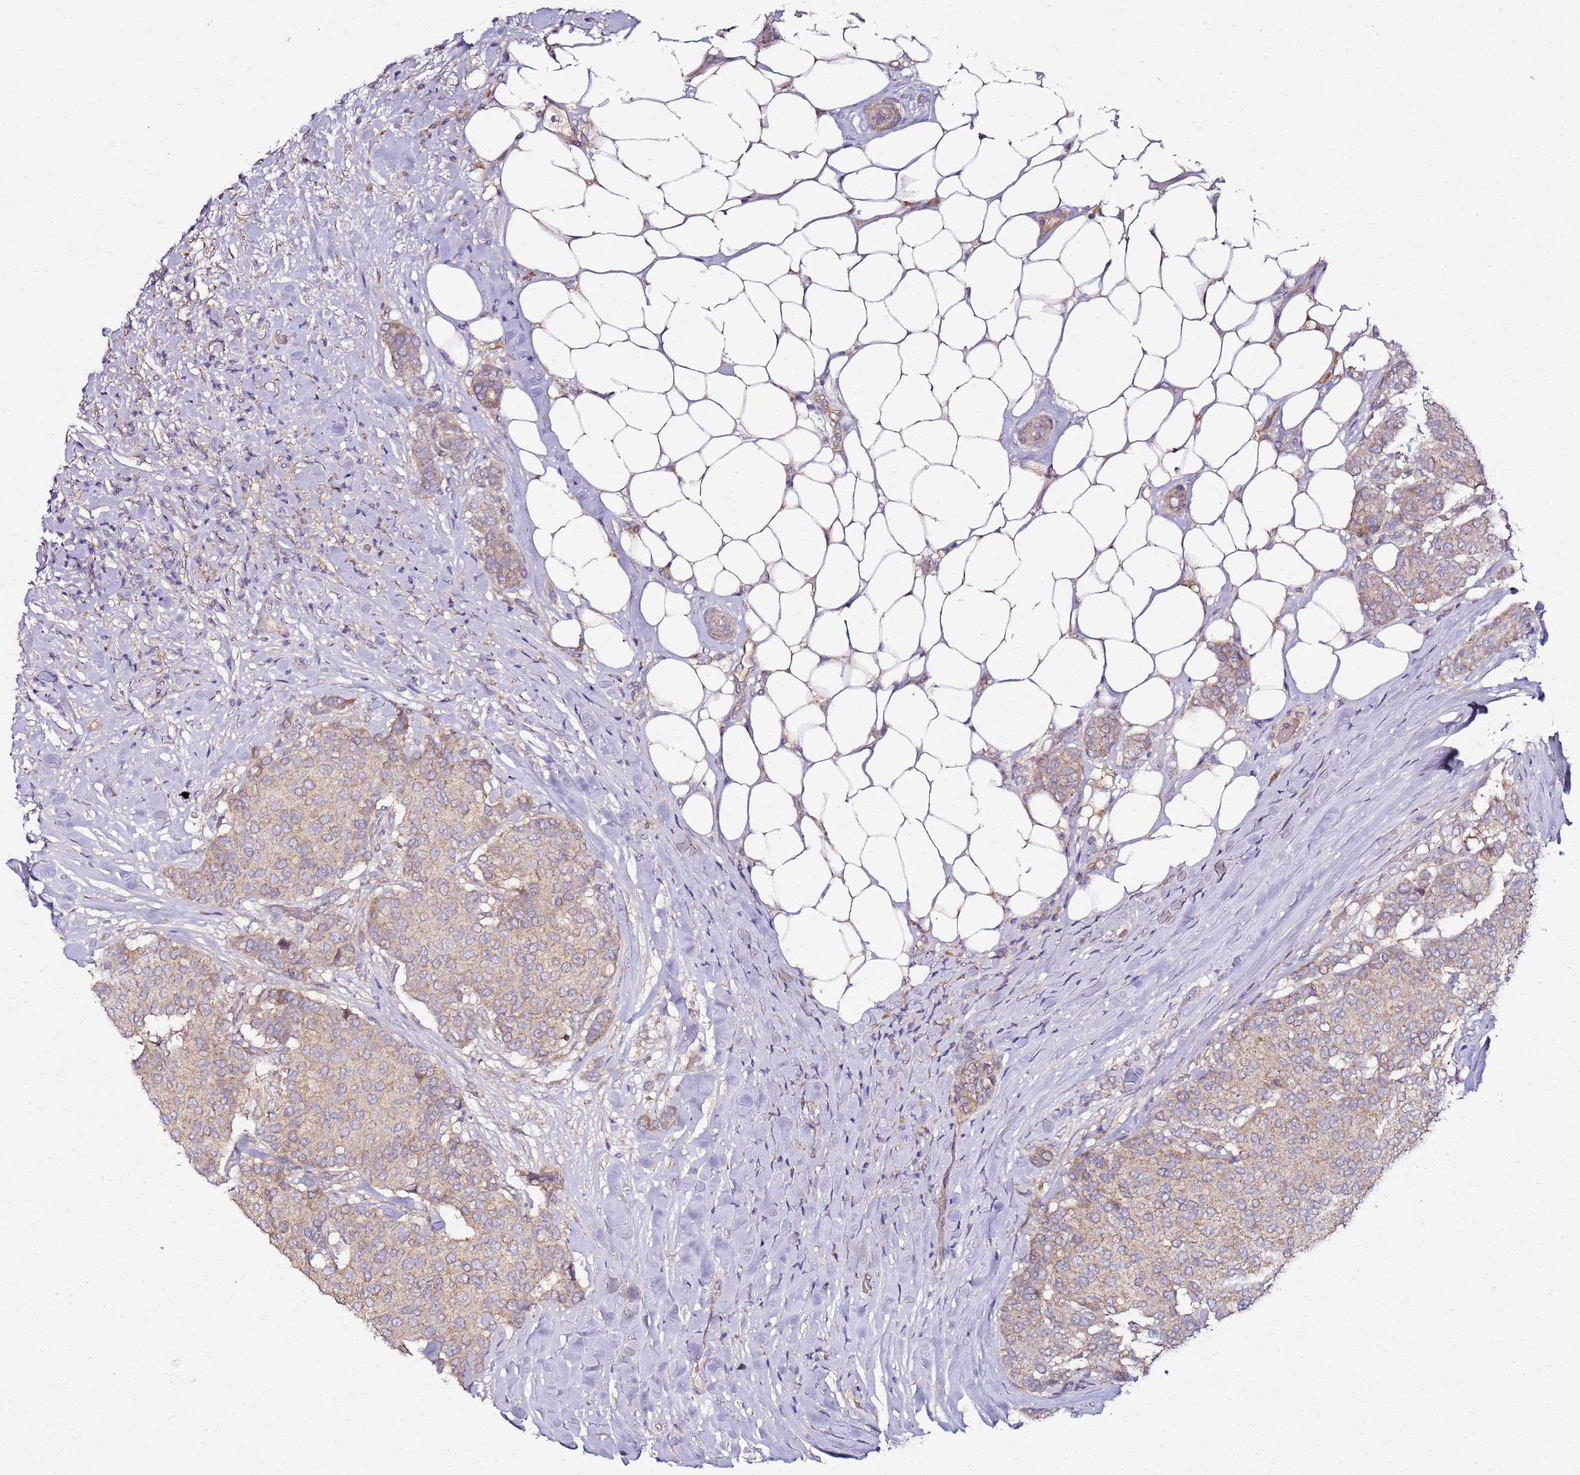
{"staining": {"intensity": "weak", "quantity": ">75%", "location": "cytoplasmic/membranous"}, "tissue": "breast cancer", "cell_type": "Tumor cells", "image_type": "cancer", "snomed": [{"axis": "morphology", "description": "Duct carcinoma"}, {"axis": "topography", "description": "Breast"}], "caption": "Human breast cancer (infiltrating ductal carcinoma) stained with a protein marker shows weak staining in tumor cells.", "gene": "KRTAP21-3", "patient": {"sex": "female", "age": 75}}